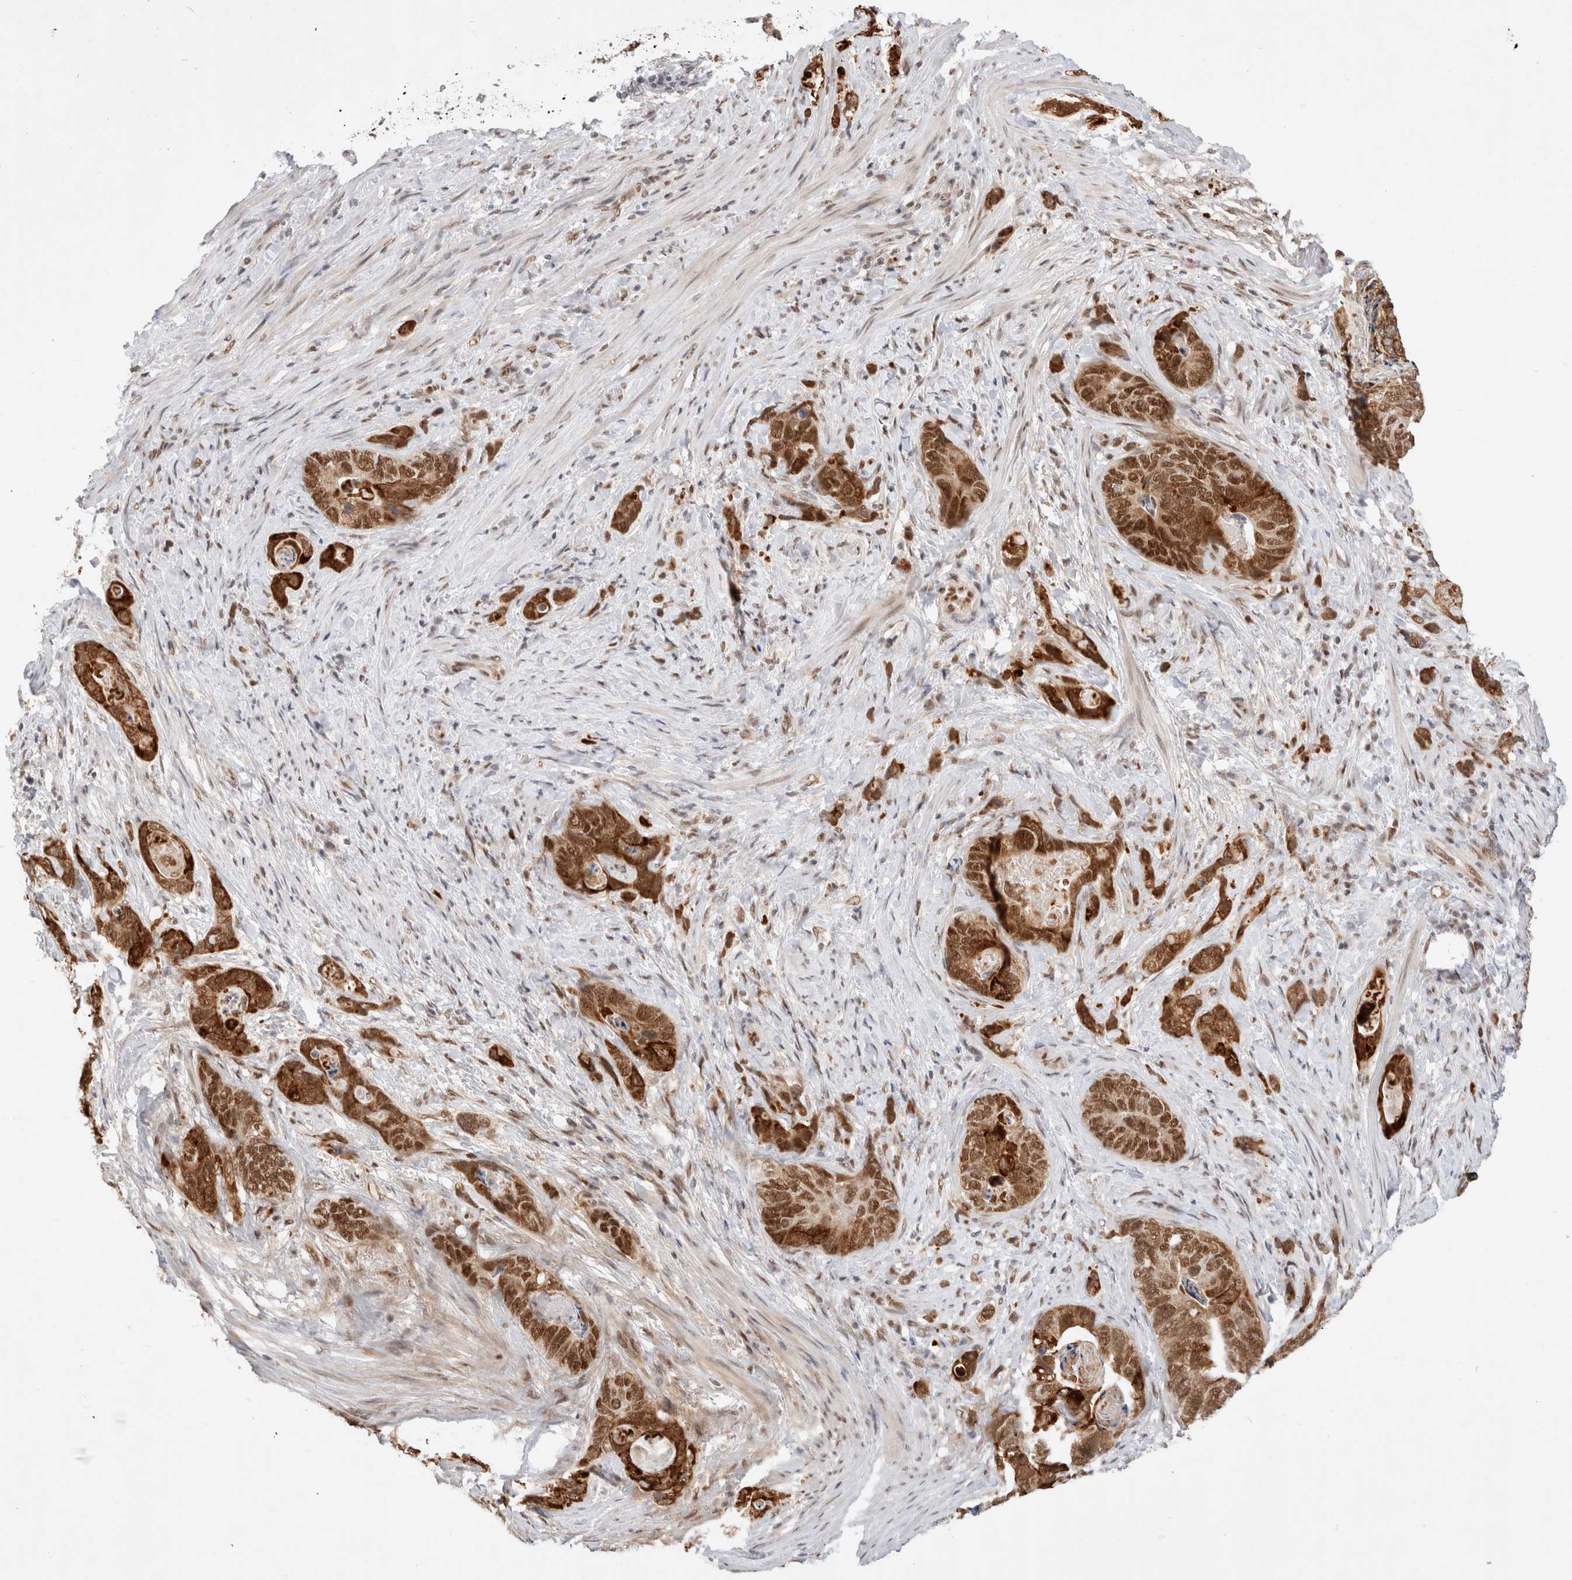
{"staining": {"intensity": "strong", "quantity": ">75%", "location": "cytoplasmic/membranous,nuclear"}, "tissue": "stomach cancer", "cell_type": "Tumor cells", "image_type": "cancer", "snomed": [{"axis": "morphology", "description": "Normal tissue, NOS"}, {"axis": "morphology", "description": "Adenocarcinoma, NOS"}, {"axis": "topography", "description": "Stomach"}], "caption": "Brown immunohistochemical staining in stomach adenocarcinoma displays strong cytoplasmic/membranous and nuclear positivity in approximately >75% of tumor cells.", "gene": "GTF2I", "patient": {"sex": "female", "age": 89}}